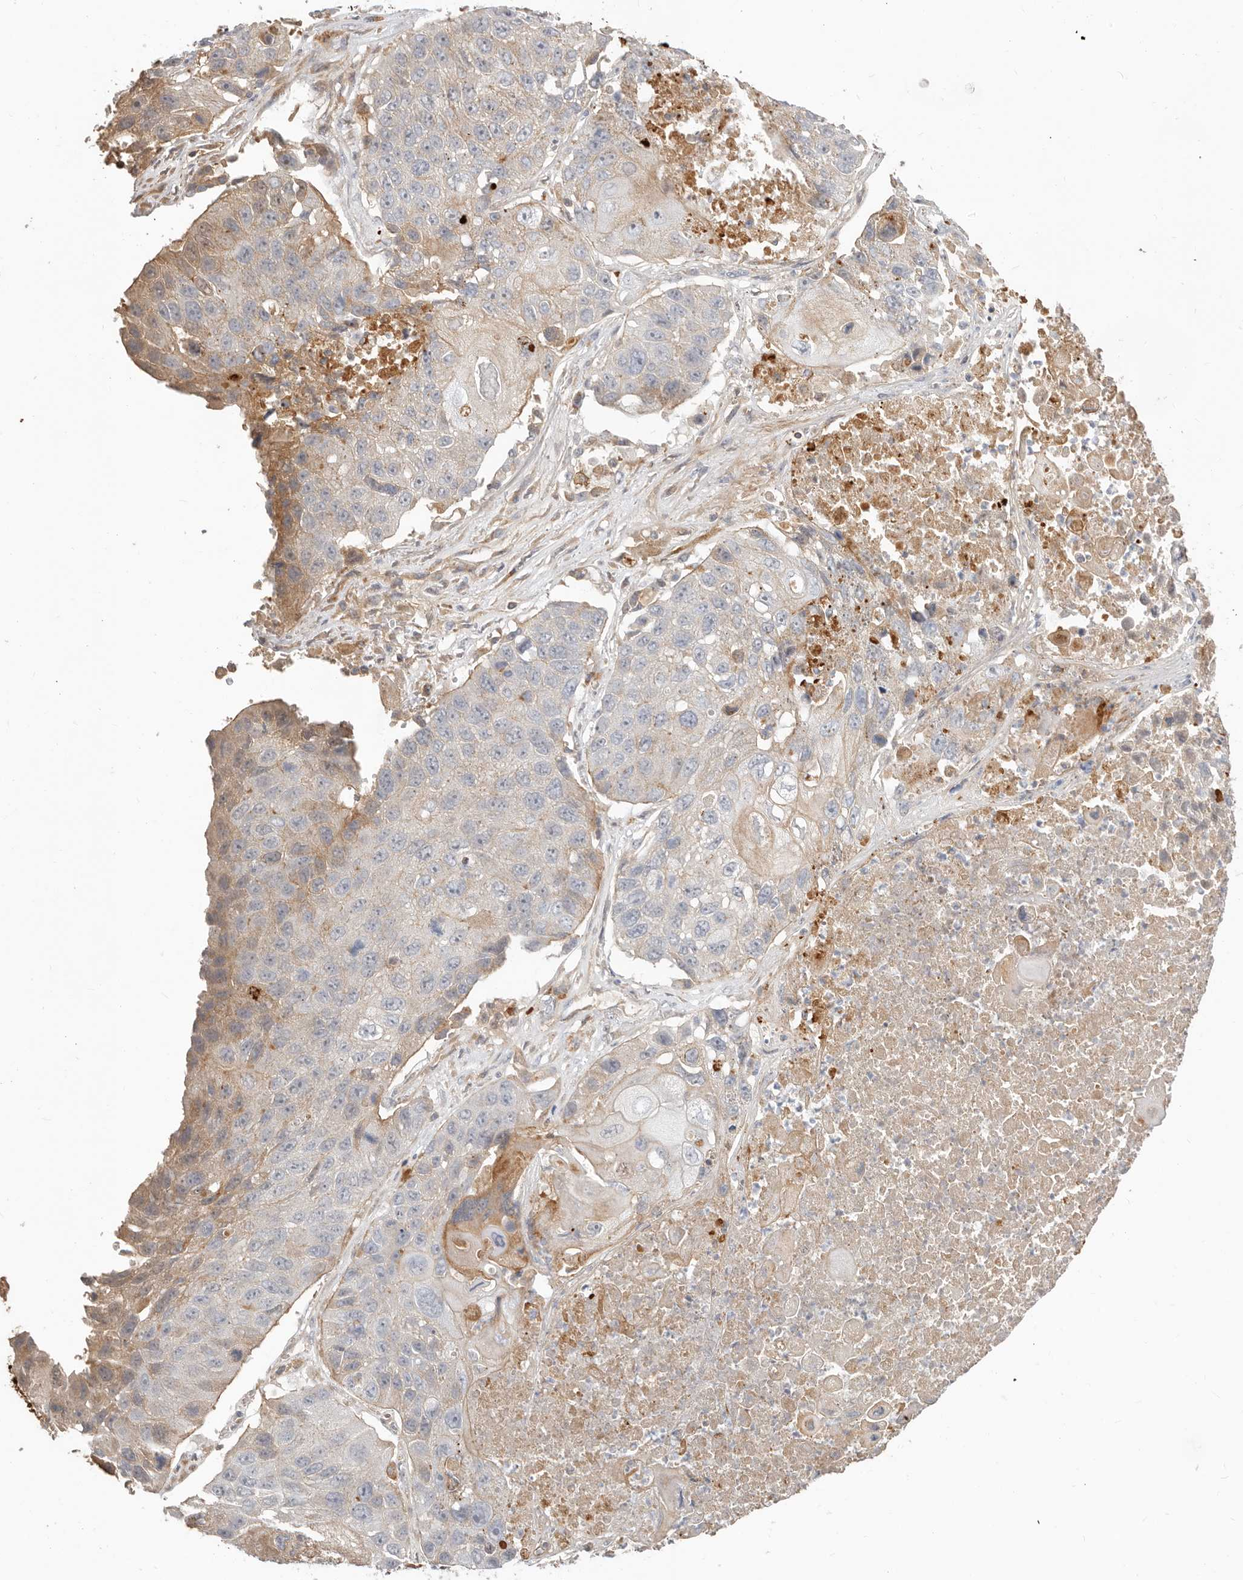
{"staining": {"intensity": "moderate", "quantity": "<25%", "location": "cytoplasmic/membranous"}, "tissue": "lung cancer", "cell_type": "Tumor cells", "image_type": "cancer", "snomed": [{"axis": "morphology", "description": "Squamous cell carcinoma, NOS"}, {"axis": "topography", "description": "Lung"}], "caption": "High-magnification brightfield microscopy of squamous cell carcinoma (lung) stained with DAB (brown) and counterstained with hematoxylin (blue). tumor cells exhibit moderate cytoplasmic/membranous expression is appreciated in approximately<25% of cells.", "gene": "MTFR2", "patient": {"sex": "male", "age": 61}}